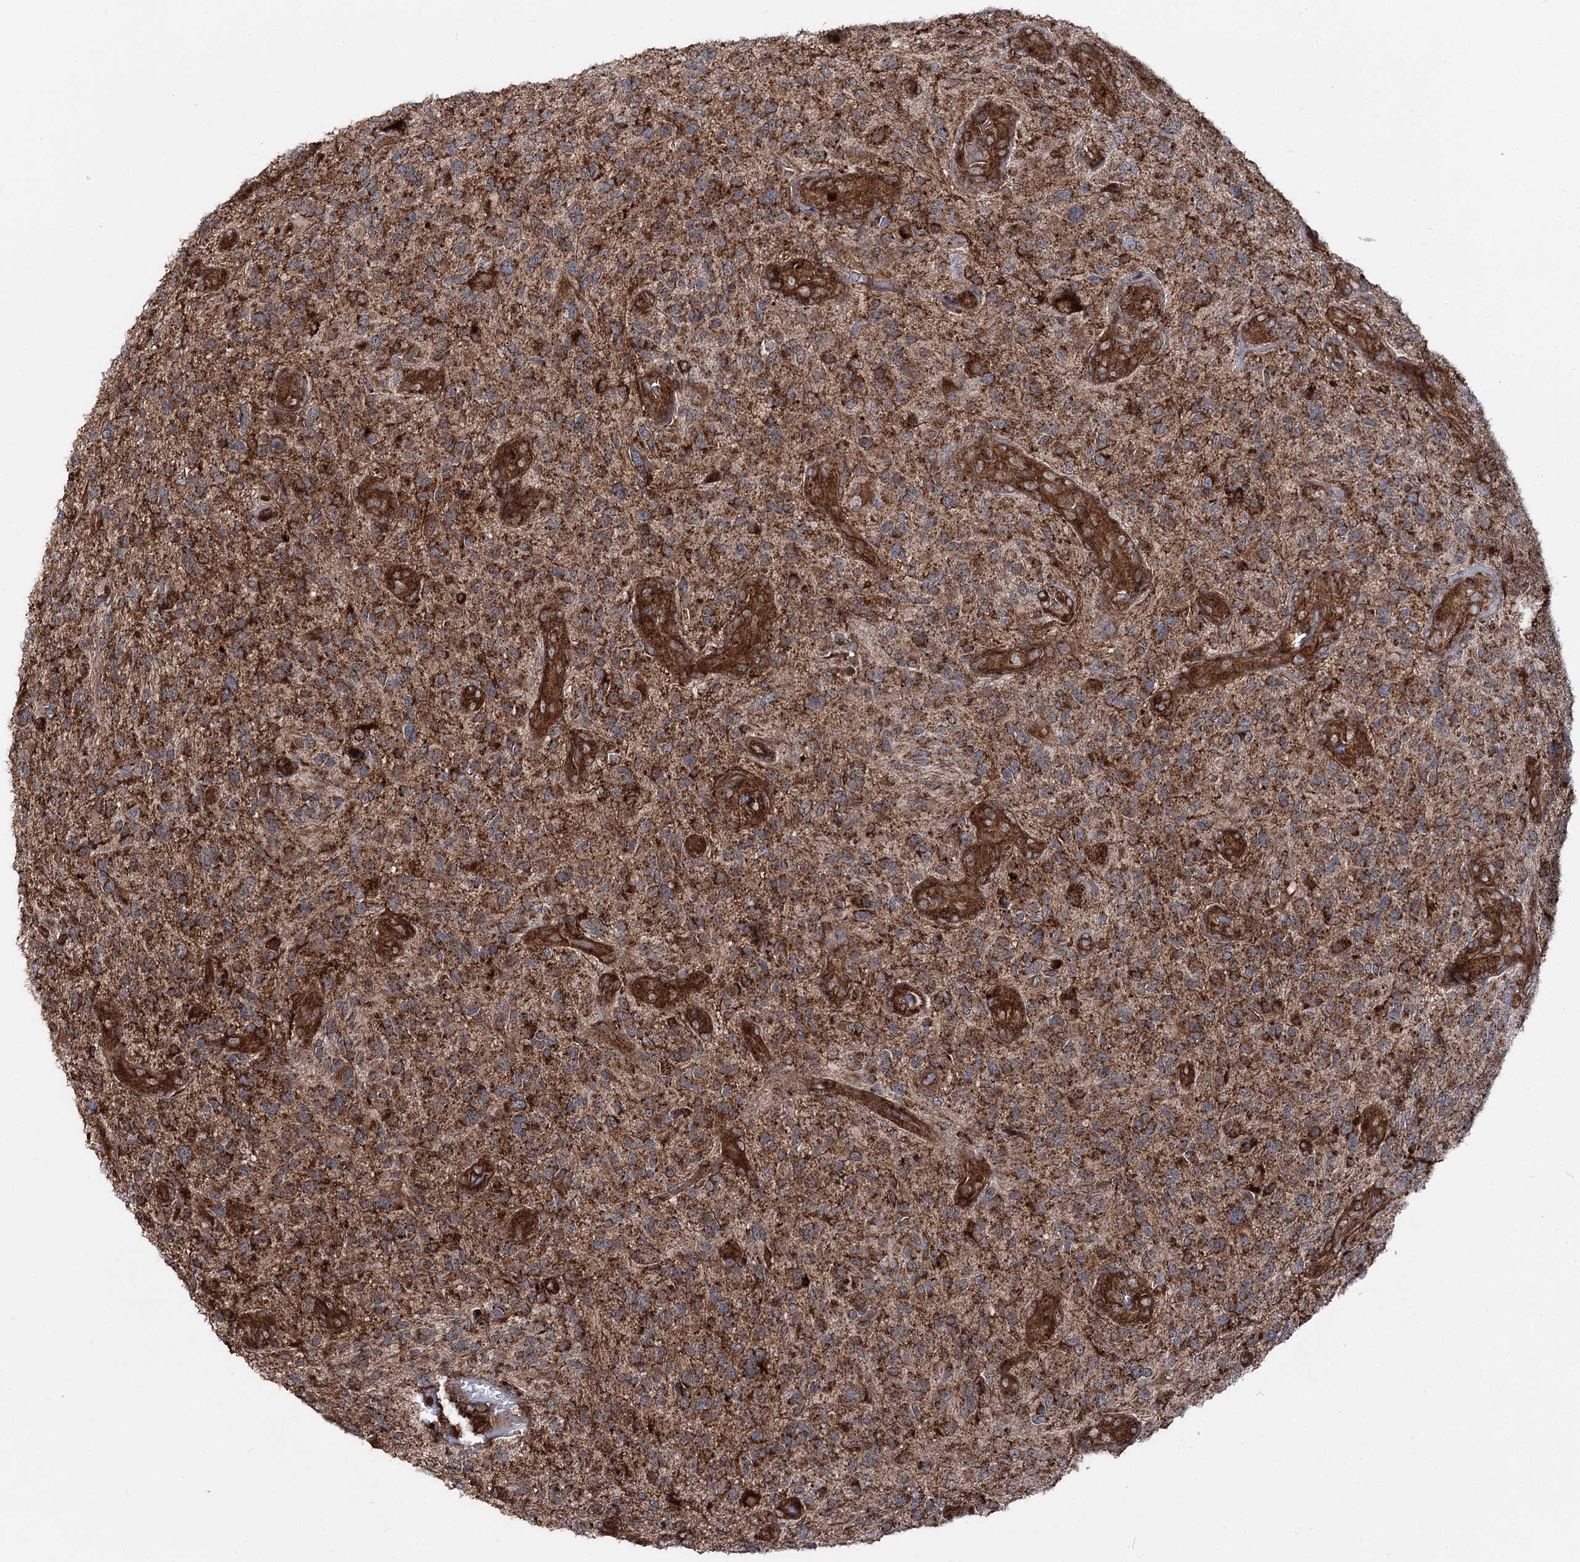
{"staining": {"intensity": "moderate", "quantity": ">75%", "location": "cytoplasmic/membranous"}, "tissue": "glioma", "cell_type": "Tumor cells", "image_type": "cancer", "snomed": [{"axis": "morphology", "description": "Glioma, malignant, High grade"}, {"axis": "topography", "description": "Brain"}], "caption": "About >75% of tumor cells in glioma display moderate cytoplasmic/membranous protein expression as visualized by brown immunohistochemical staining.", "gene": "FGFR1OP2", "patient": {"sex": "male", "age": 47}}